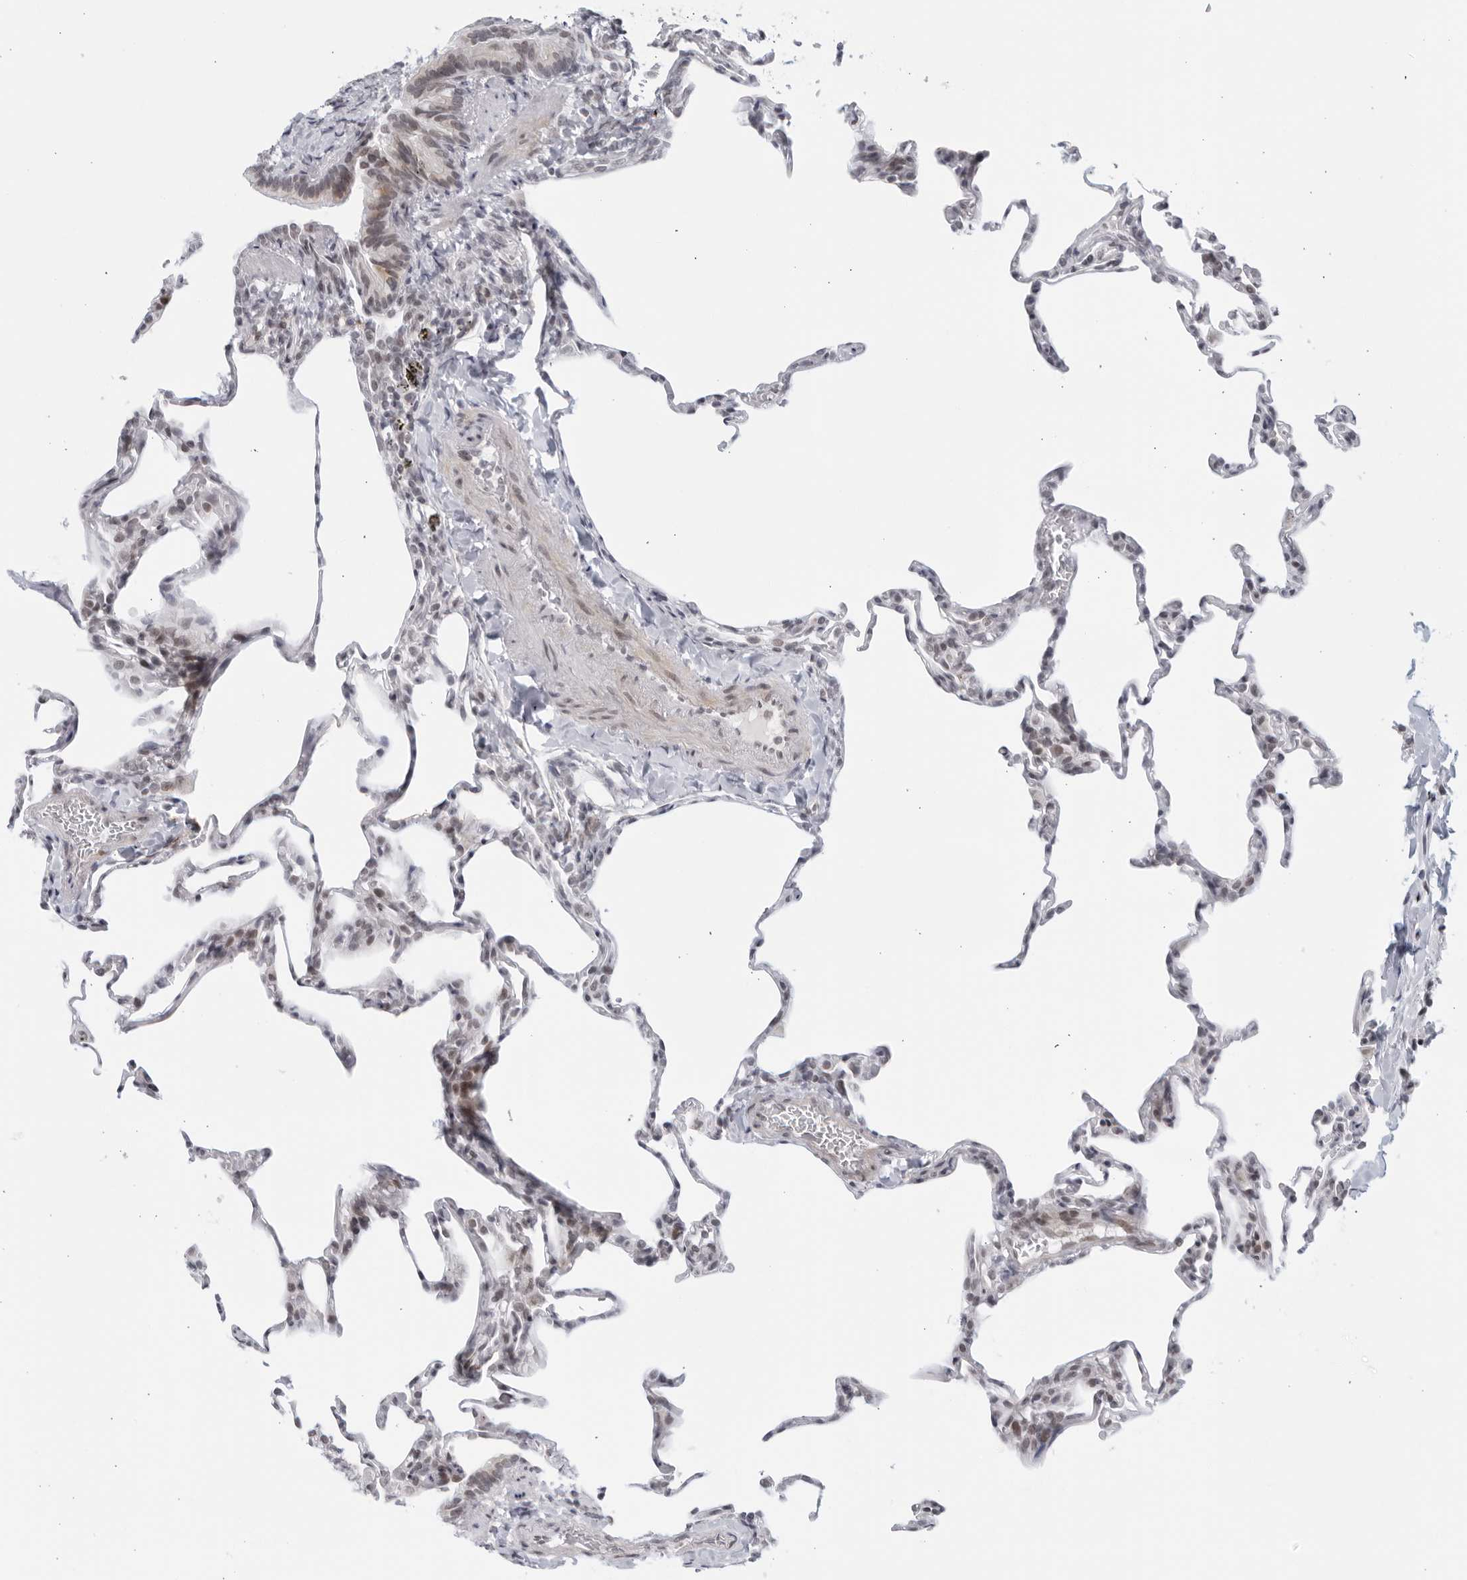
{"staining": {"intensity": "negative", "quantity": "none", "location": "none"}, "tissue": "lung", "cell_type": "Alveolar cells", "image_type": "normal", "snomed": [{"axis": "morphology", "description": "Normal tissue, NOS"}, {"axis": "topography", "description": "Lung"}], "caption": "An IHC micrograph of unremarkable lung is shown. There is no staining in alveolar cells of lung. (DAB immunohistochemistry (IHC) with hematoxylin counter stain).", "gene": "RAB11FIP3", "patient": {"sex": "male", "age": 20}}